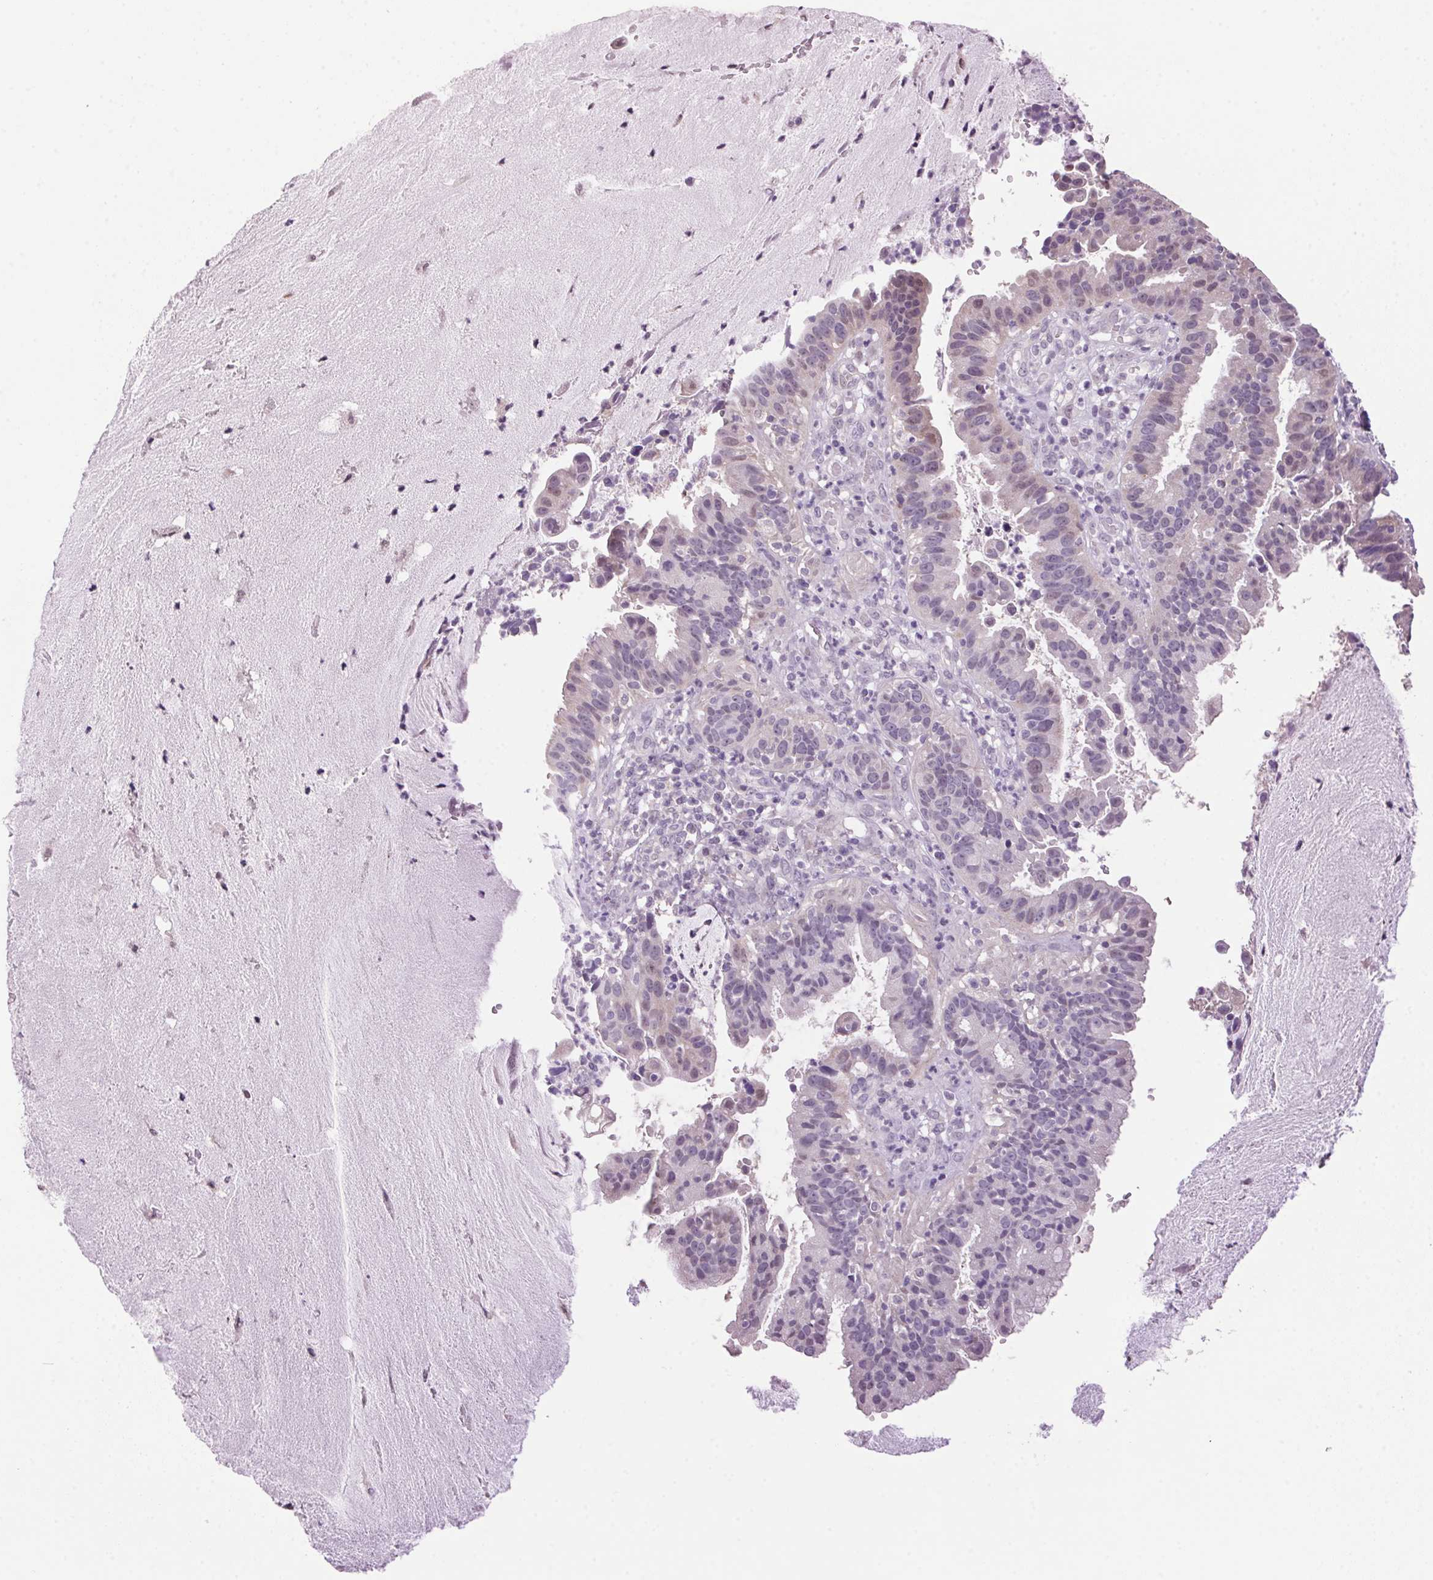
{"staining": {"intensity": "weak", "quantity": "25%-75%", "location": "nuclear"}, "tissue": "cervical cancer", "cell_type": "Tumor cells", "image_type": "cancer", "snomed": [{"axis": "morphology", "description": "Adenocarcinoma, NOS"}, {"axis": "topography", "description": "Cervix"}], "caption": "Immunohistochemical staining of adenocarcinoma (cervical) displays low levels of weak nuclear protein staining in about 25%-75% of tumor cells.", "gene": "VWA3B", "patient": {"sex": "female", "age": 34}}